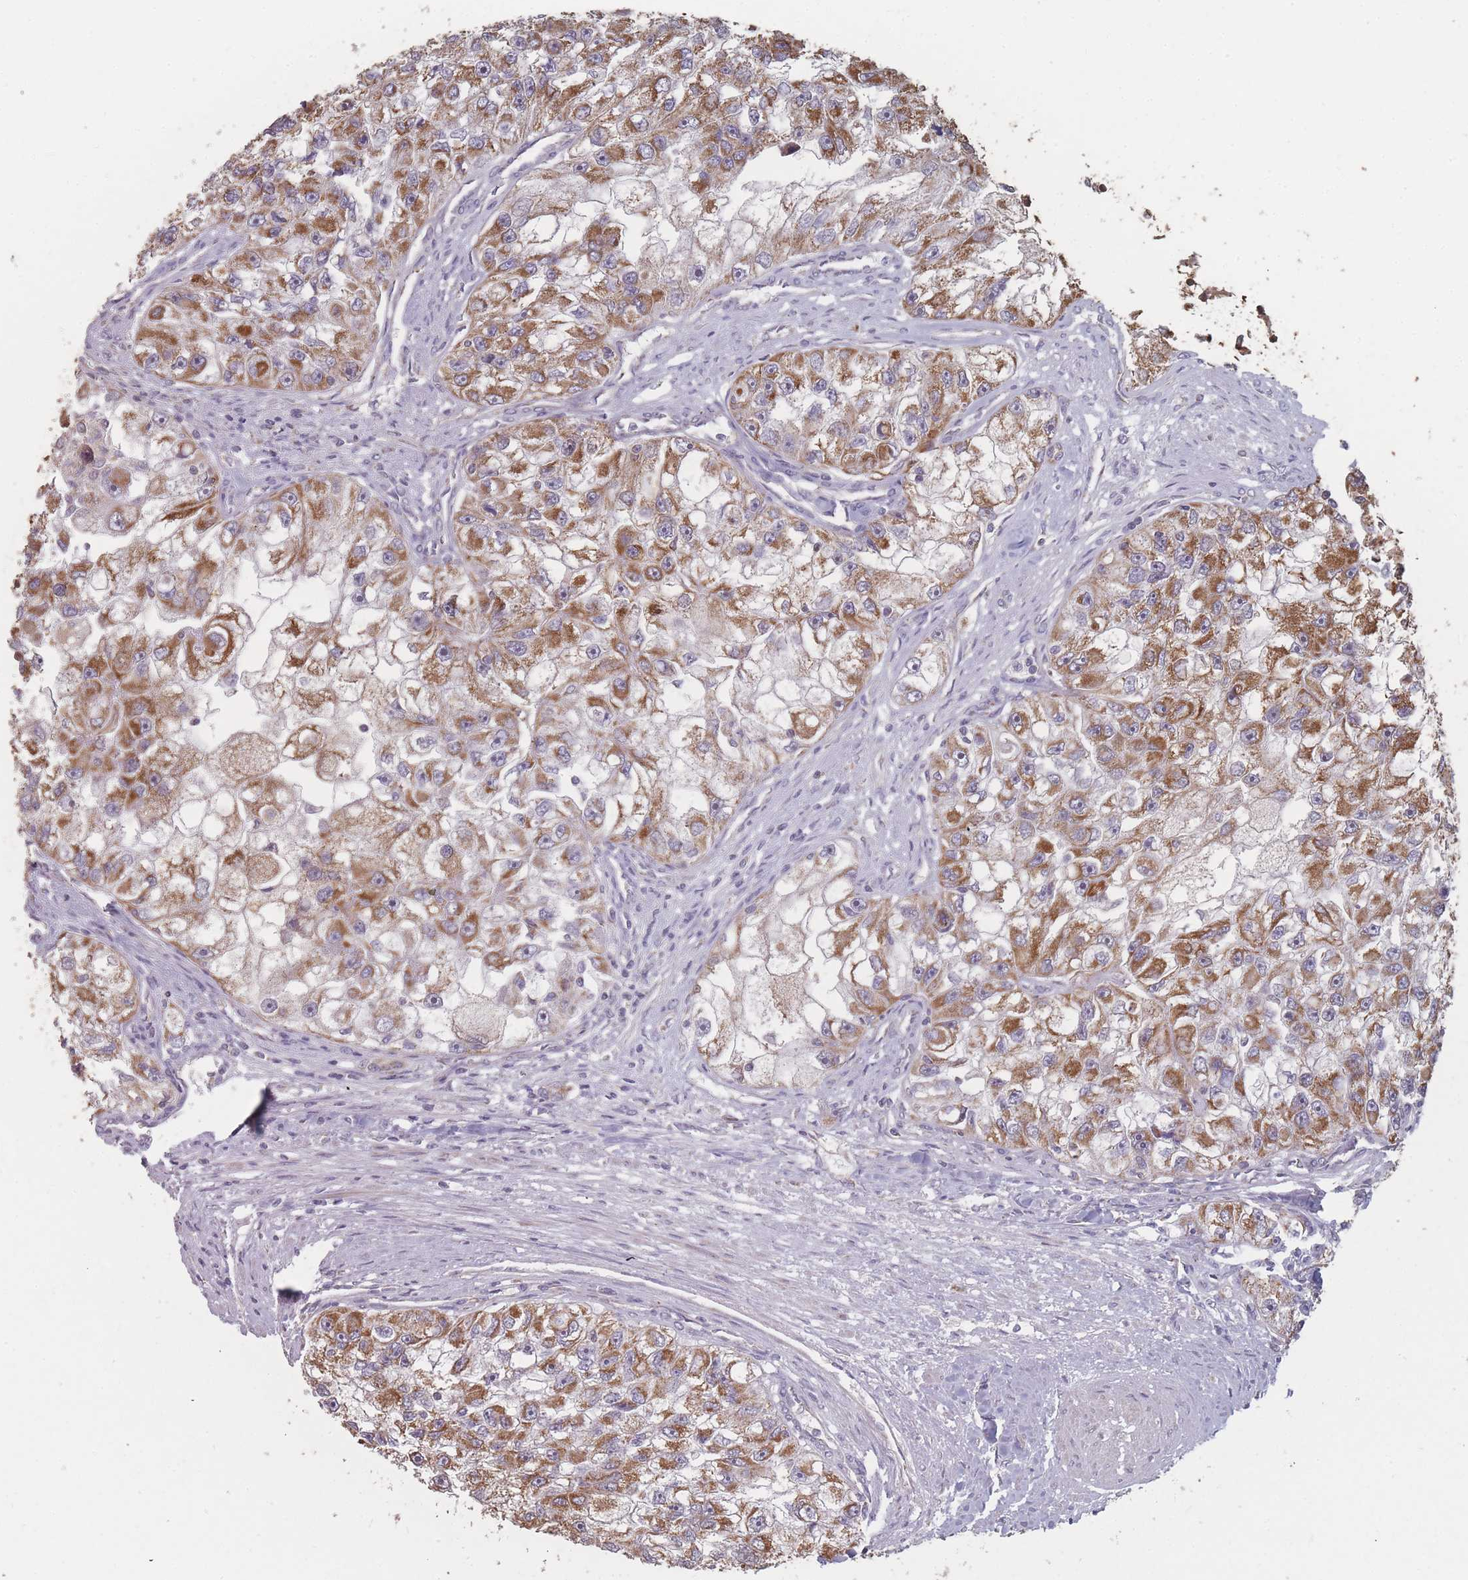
{"staining": {"intensity": "strong", "quantity": ">75%", "location": "cytoplasmic/membranous"}, "tissue": "renal cancer", "cell_type": "Tumor cells", "image_type": "cancer", "snomed": [{"axis": "morphology", "description": "Adenocarcinoma, NOS"}, {"axis": "topography", "description": "Kidney"}], "caption": "Protein analysis of adenocarcinoma (renal) tissue exhibits strong cytoplasmic/membranous expression in about >75% of tumor cells.", "gene": "PSMB3", "patient": {"sex": "male", "age": 63}}